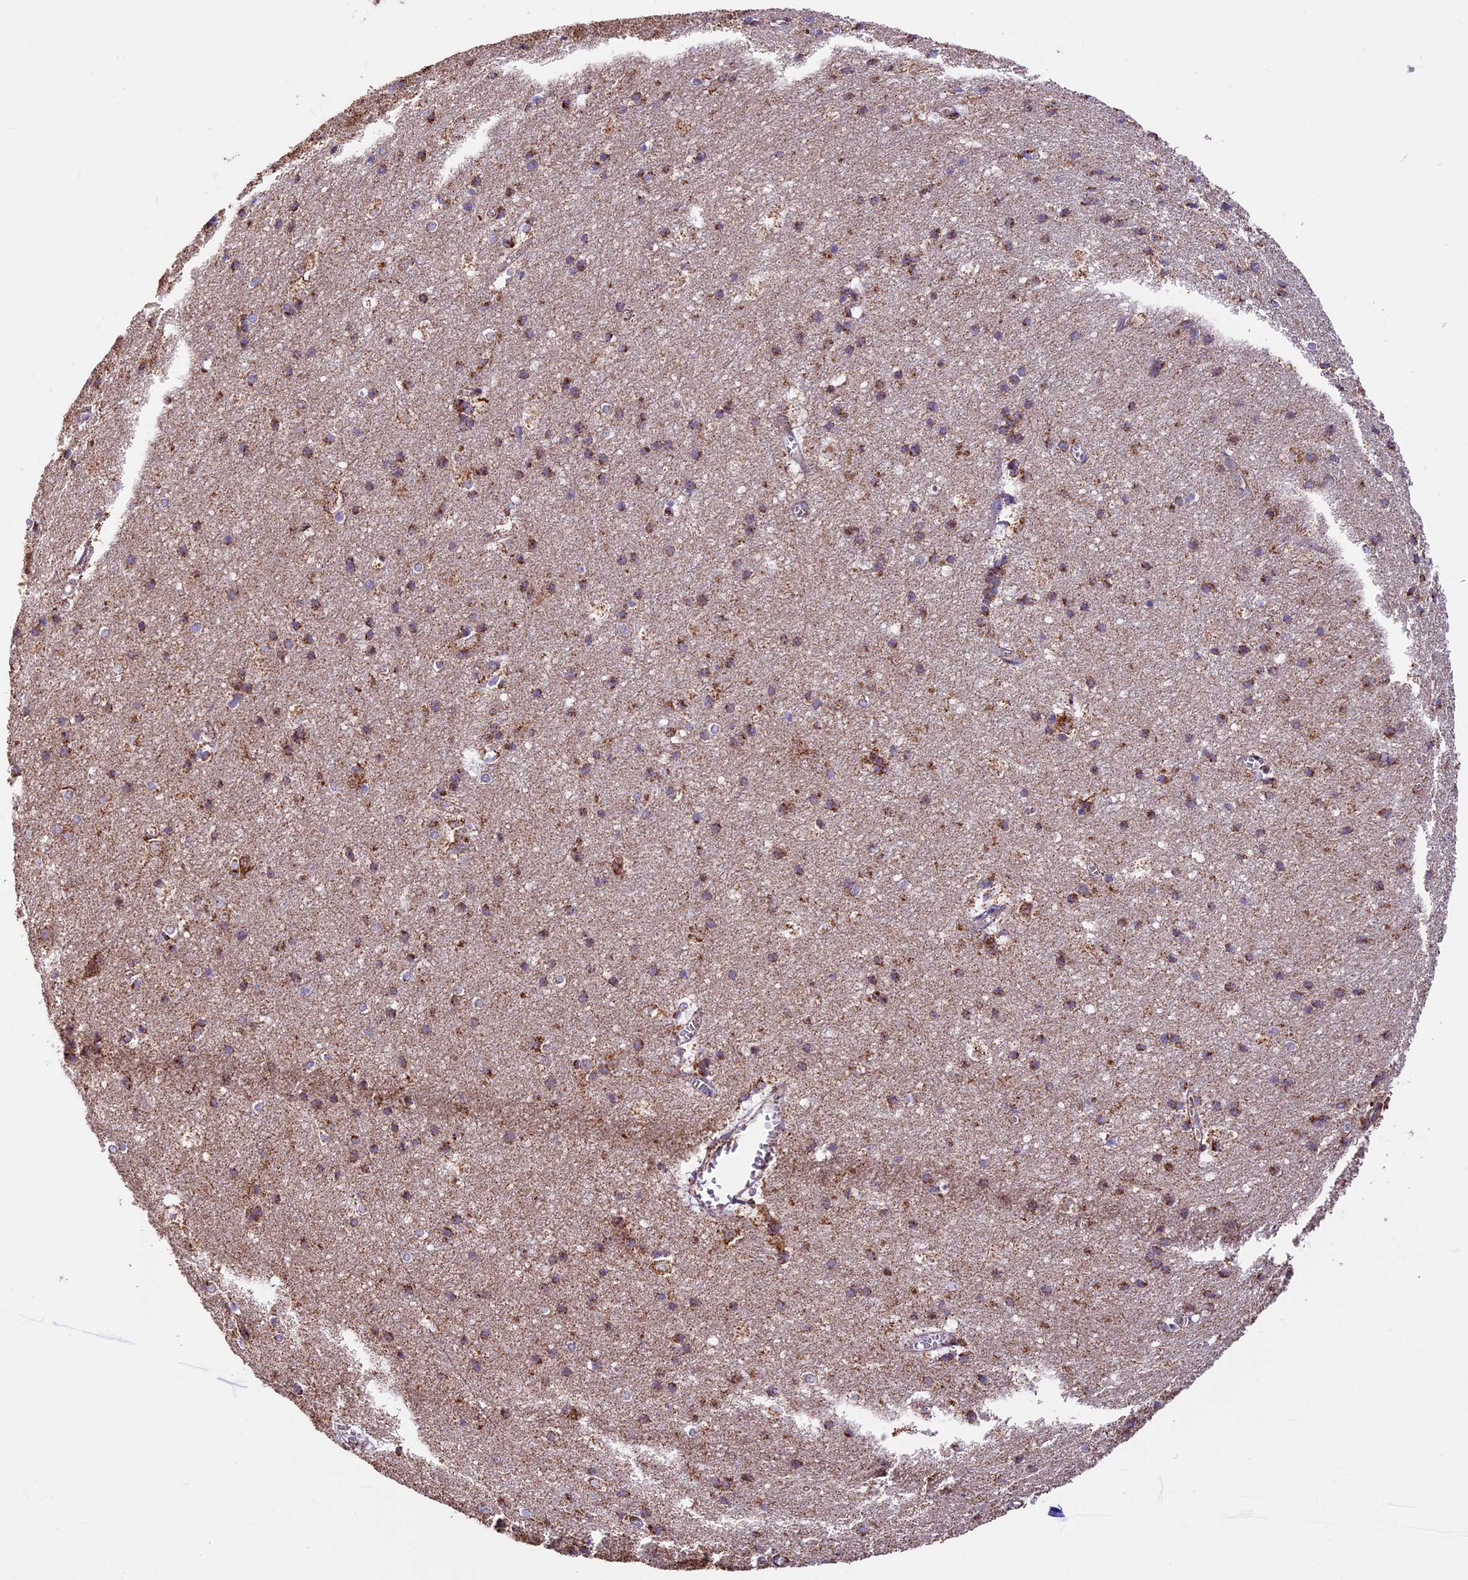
{"staining": {"intensity": "negative", "quantity": "none", "location": "none"}, "tissue": "cerebral cortex", "cell_type": "Endothelial cells", "image_type": "normal", "snomed": [{"axis": "morphology", "description": "Normal tissue, NOS"}, {"axis": "topography", "description": "Cerebral cortex"}], "caption": "Immunohistochemistry (IHC) histopathology image of benign human cerebral cortex stained for a protein (brown), which reveals no staining in endothelial cells. Nuclei are stained in blue.", "gene": "NDUFA8", "patient": {"sex": "male", "age": 54}}